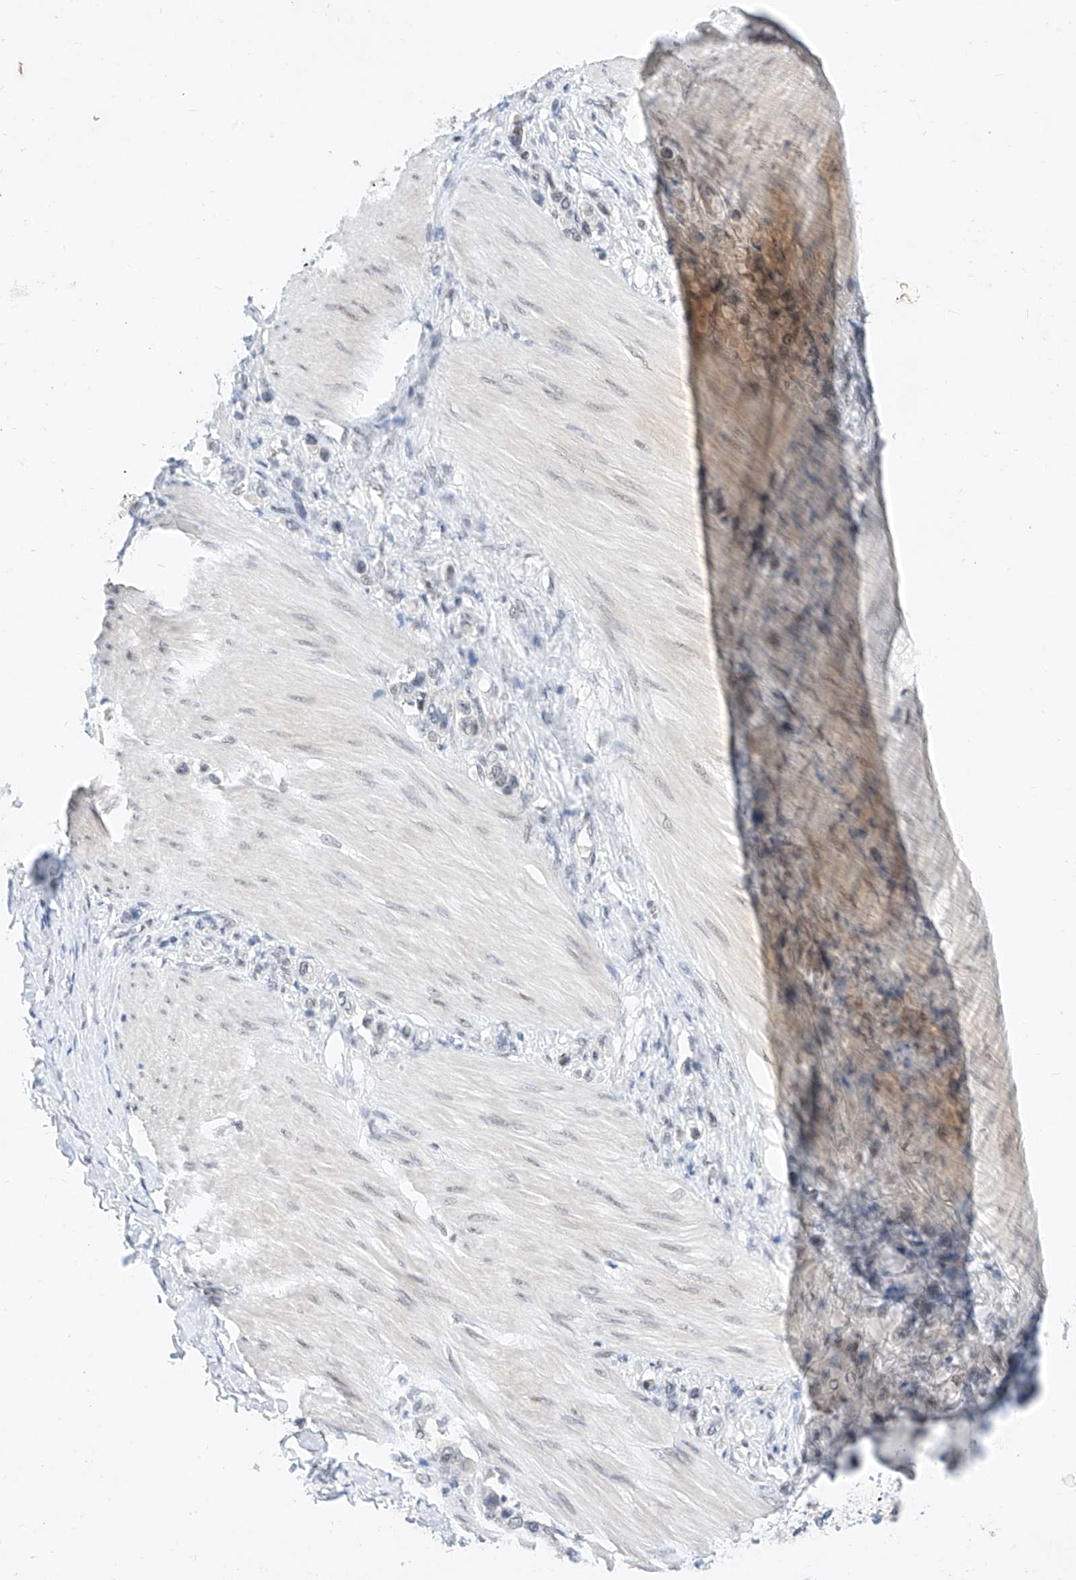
{"staining": {"intensity": "negative", "quantity": "none", "location": "none"}, "tissue": "stomach cancer", "cell_type": "Tumor cells", "image_type": "cancer", "snomed": [{"axis": "morphology", "description": "Adenocarcinoma, NOS"}, {"axis": "topography", "description": "Stomach"}], "caption": "Immunohistochemistry of stomach cancer (adenocarcinoma) reveals no expression in tumor cells.", "gene": "KCNJ1", "patient": {"sex": "female", "age": 65}}